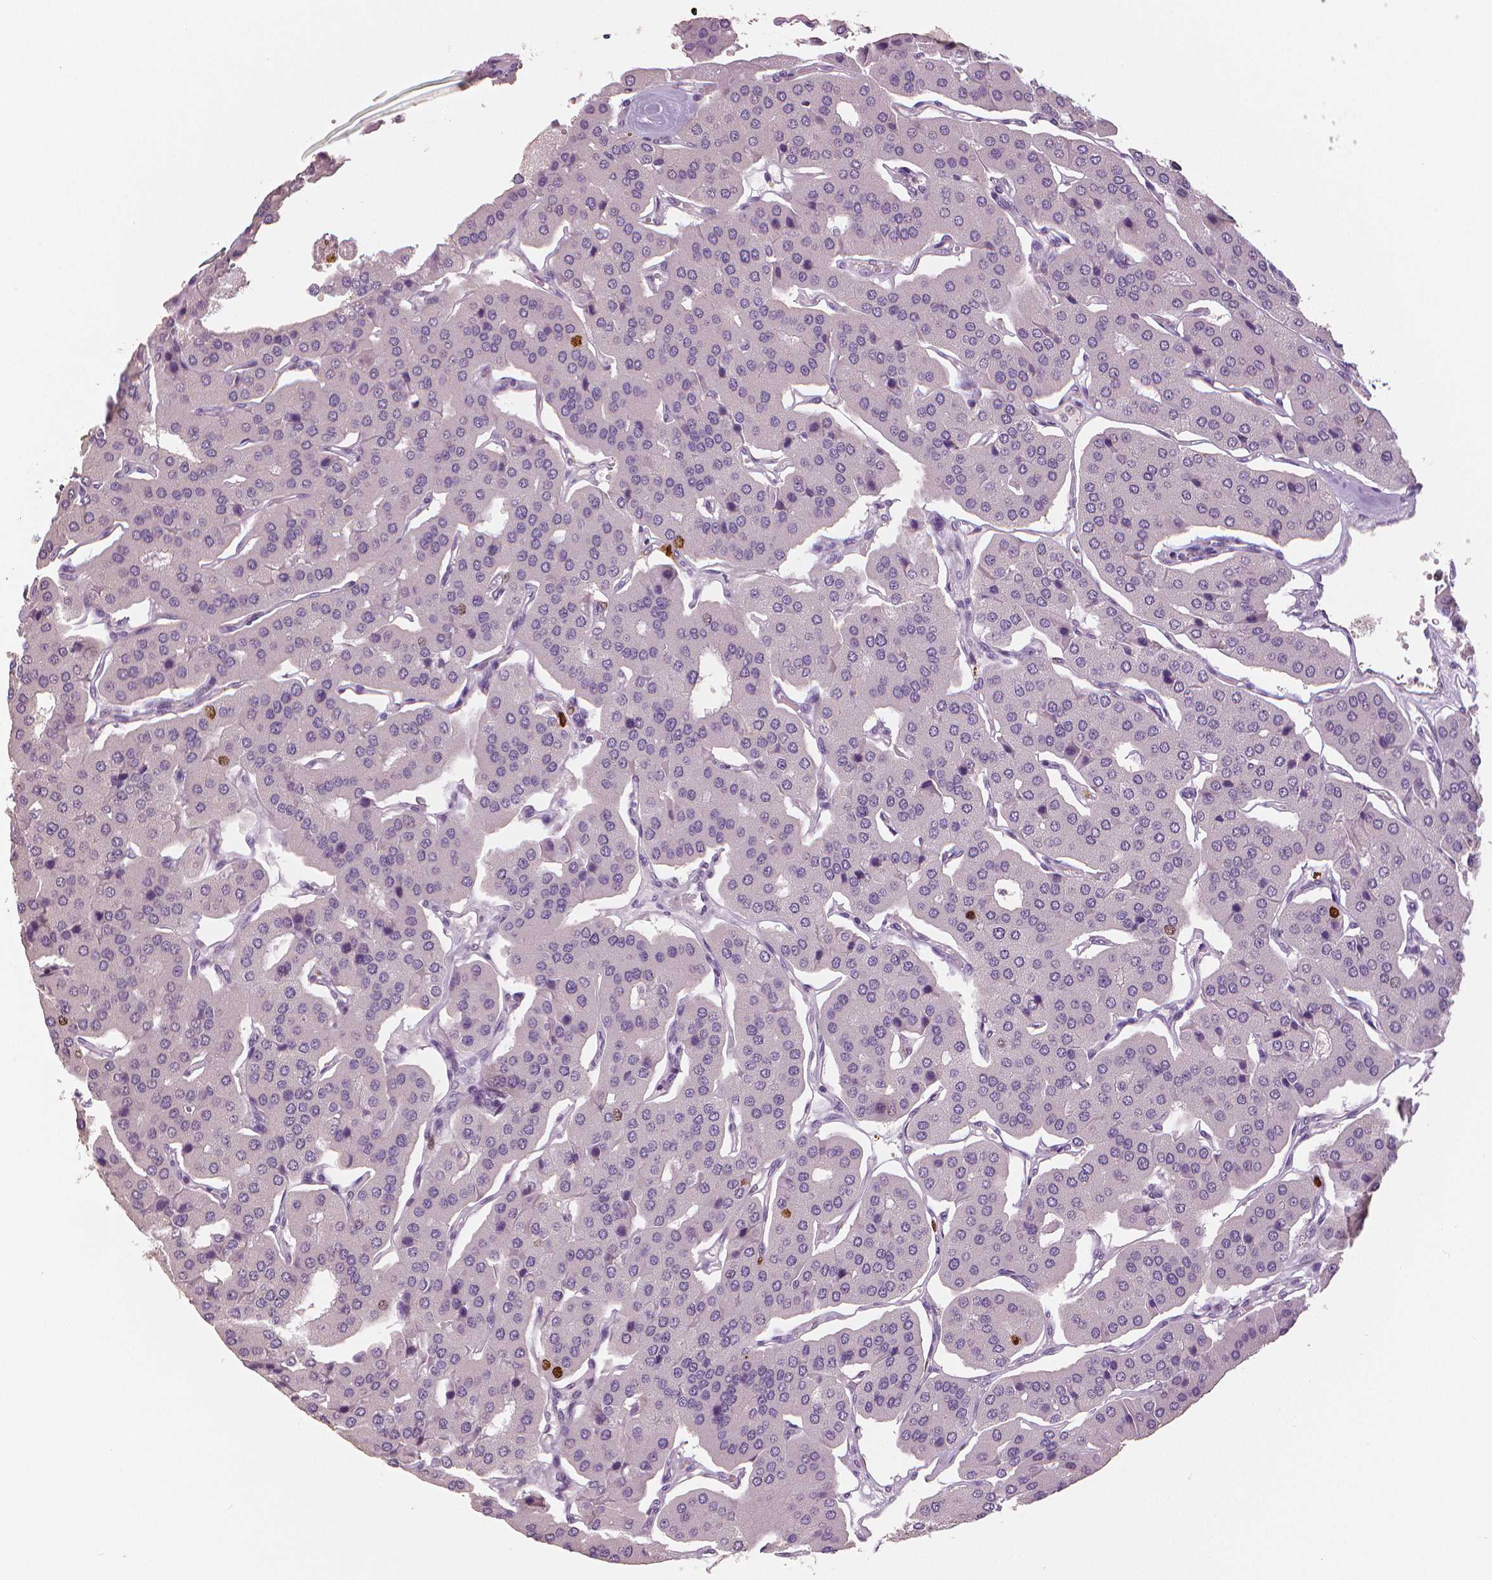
{"staining": {"intensity": "moderate", "quantity": "<25%", "location": "nuclear"}, "tissue": "parathyroid gland", "cell_type": "Glandular cells", "image_type": "normal", "snomed": [{"axis": "morphology", "description": "Normal tissue, NOS"}, {"axis": "morphology", "description": "Adenoma, NOS"}, {"axis": "topography", "description": "Parathyroid gland"}], "caption": "Protein analysis of benign parathyroid gland exhibits moderate nuclear expression in about <25% of glandular cells. Using DAB (3,3'-diaminobenzidine) (brown) and hematoxylin (blue) stains, captured at high magnification using brightfield microscopy.", "gene": "MKI67", "patient": {"sex": "female", "age": 86}}